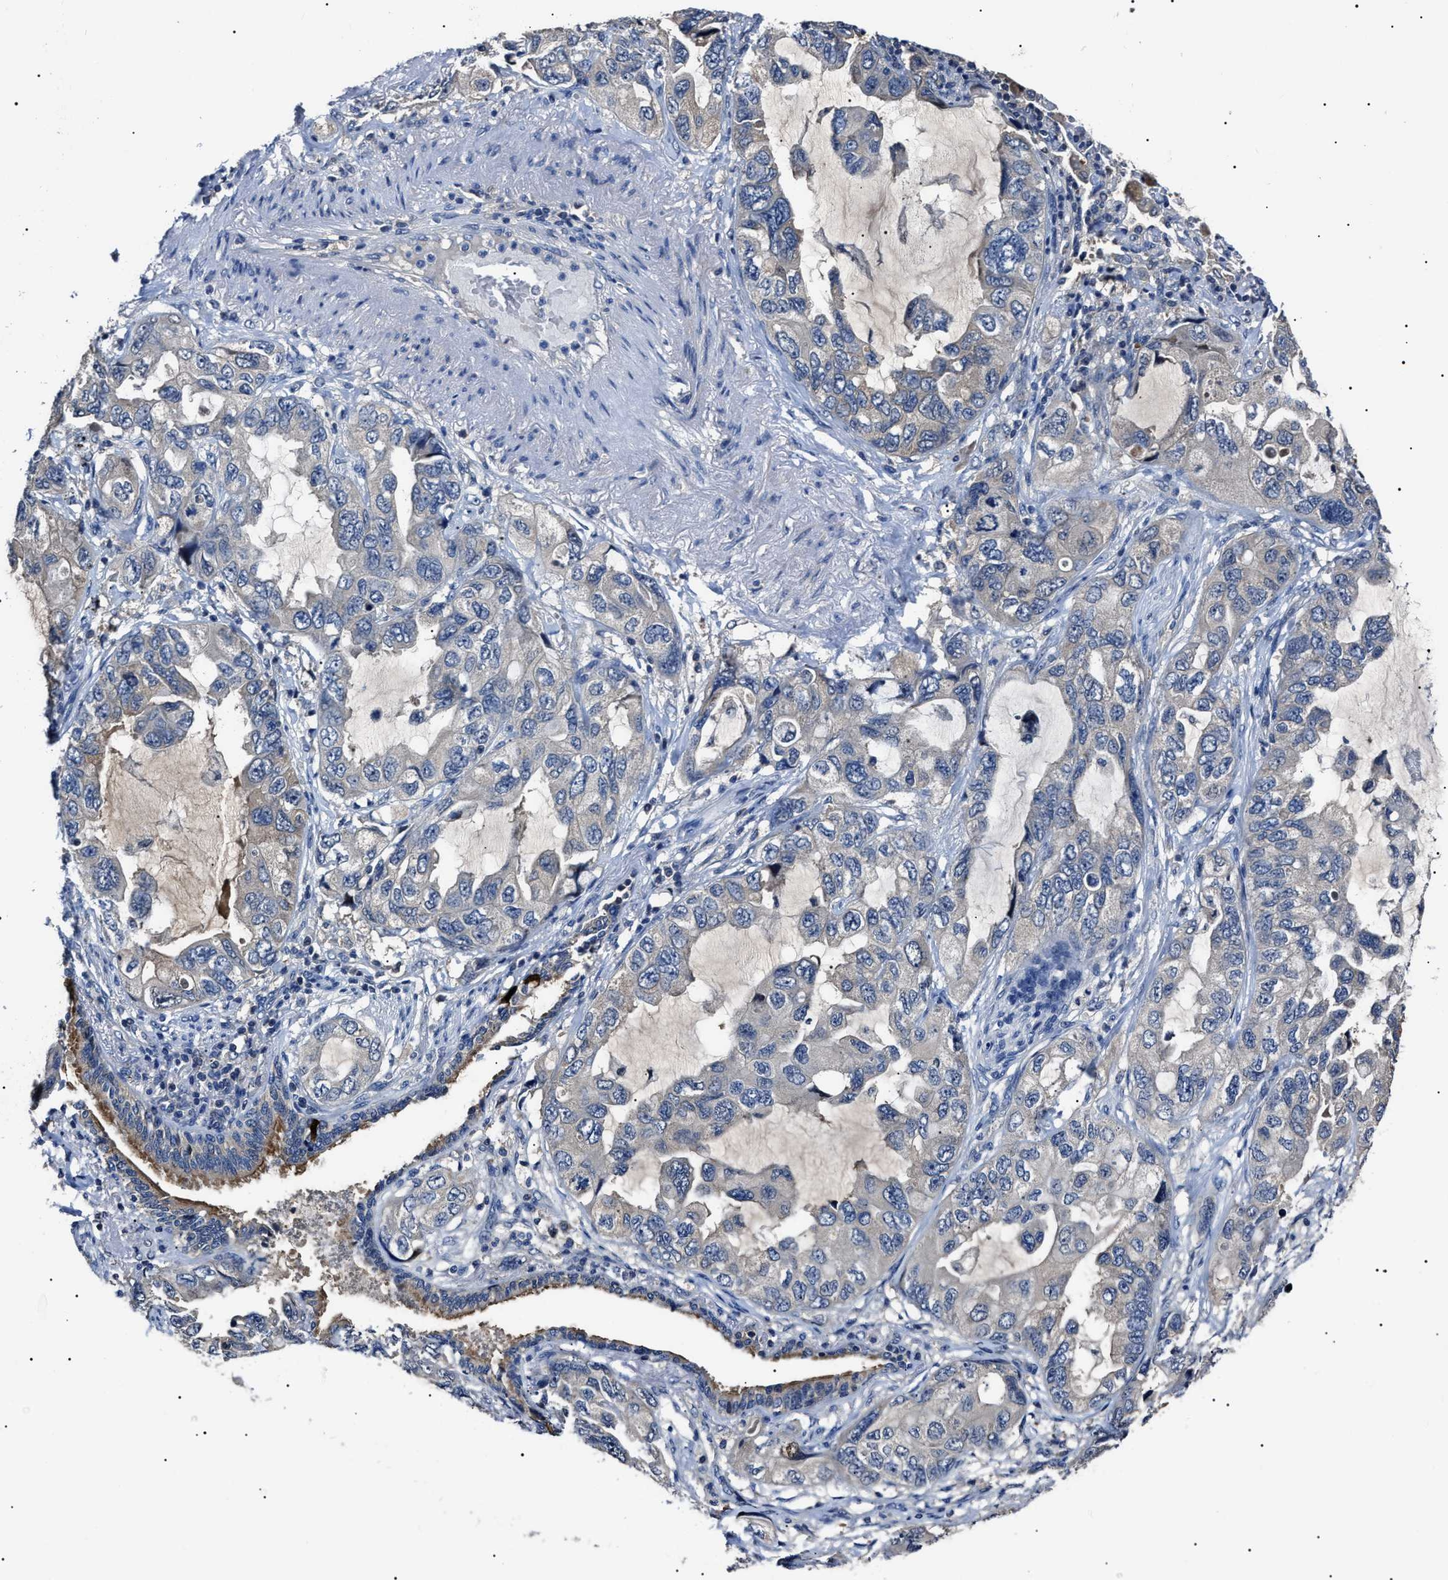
{"staining": {"intensity": "negative", "quantity": "none", "location": "none"}, "tissue": "lung cancer", "cell_type": "Tumor cells", "image_type": "cancer", "snomed": [{"axis": "morphology", "description": "Squamous cell carcinoma, NOS"}, {"axis": "topography", "description": "Lung"}], "caption": "Histopathology image shows no protein positivity in tumor cells of lung cancer tissue.", "gene": "IFT81", "patient": {"sex": "female", "age": 73}}